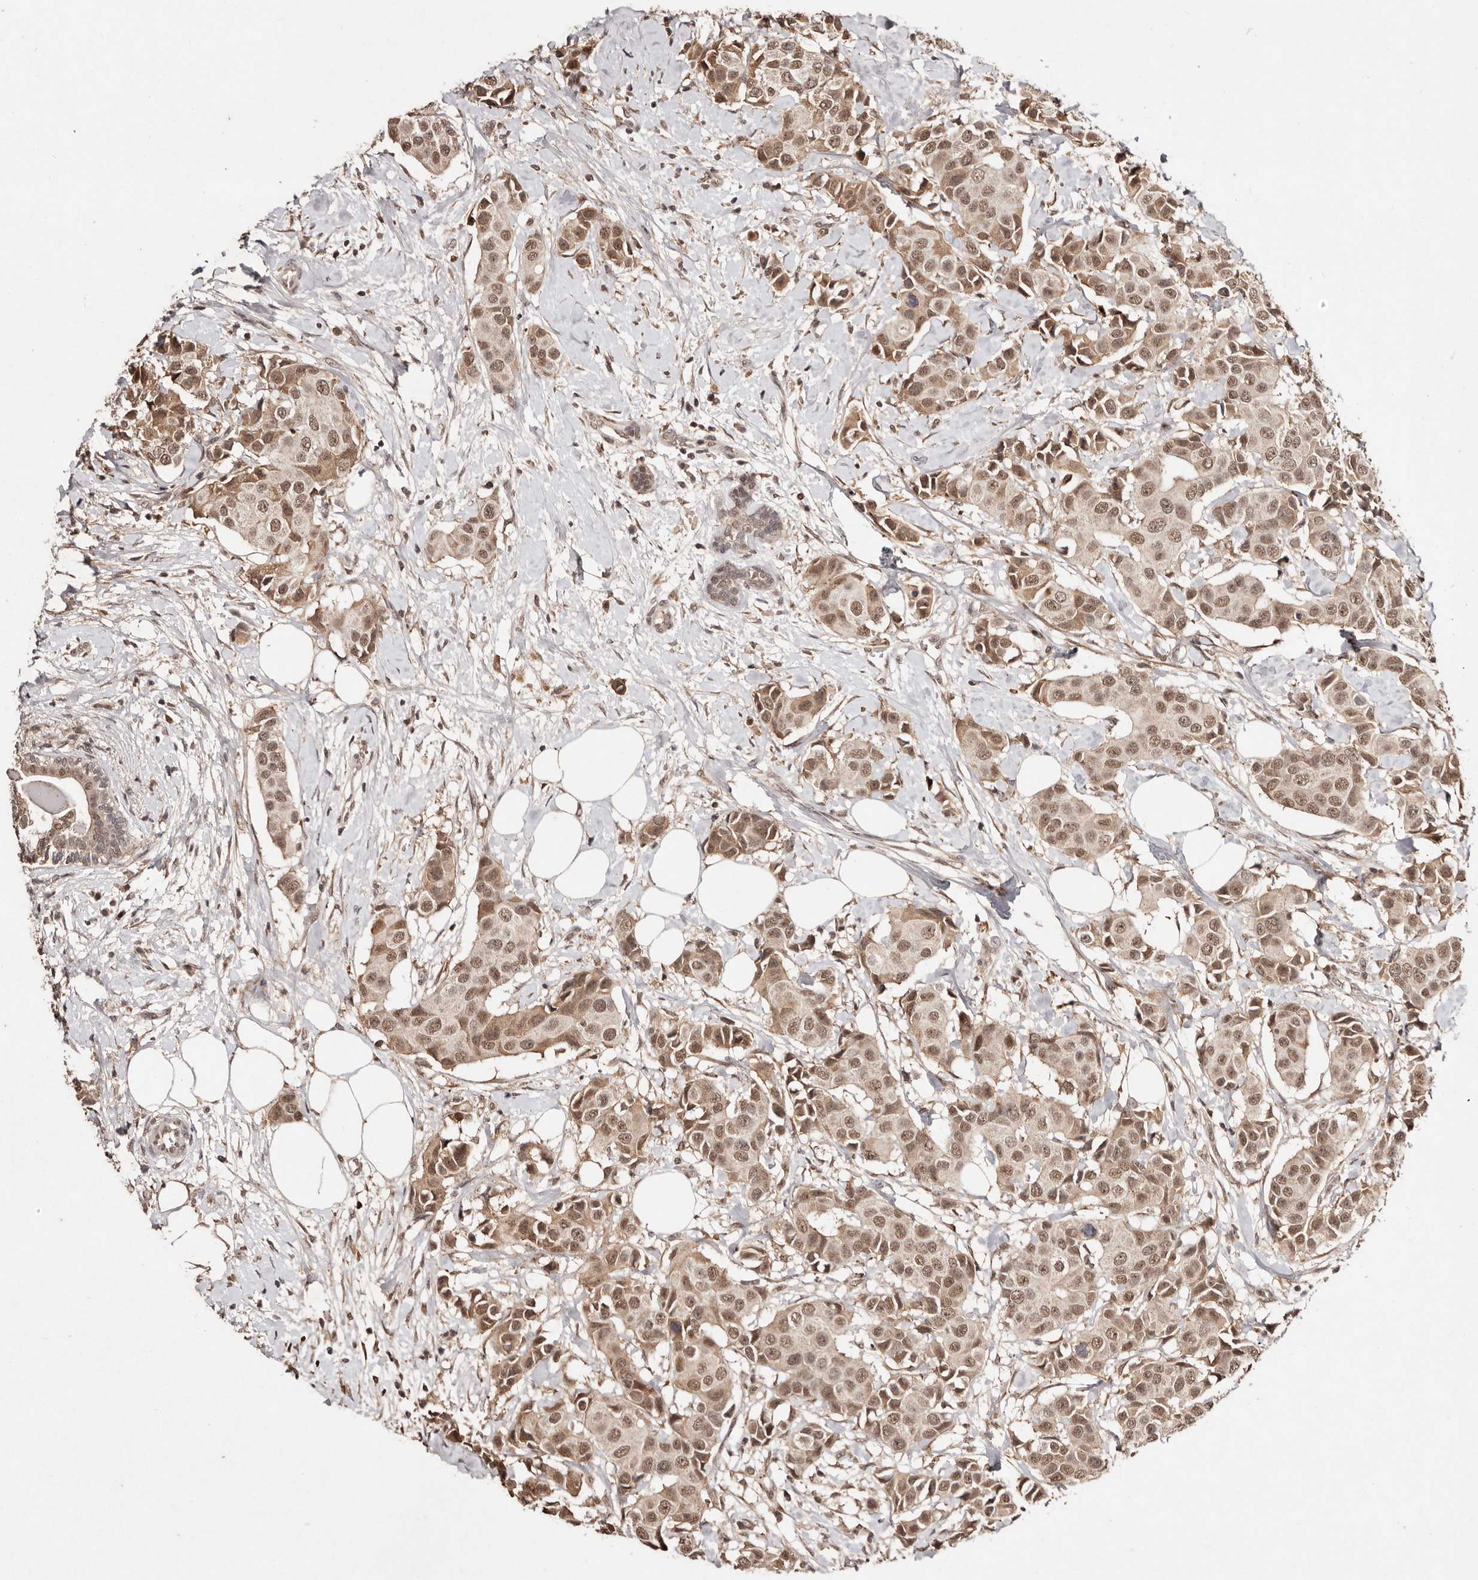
{"staining": {"intensity": "moderate", "quantity": ">75%", "location": "nuclear"}, "tissue": "breast cancer", "cell_type": "Tumor cells", "image_type": "cancer", "snomed": [{"axis": "morphology", "description": "Normal tissue, NOS"}, {"axis": "morphology", "description": "Duct carcinoma"}, {"axis": "topography", "description": "Breast"}], "caption": "High-magnification brightfield microscopy of breast infiltrating ductal carcinoma stained with DAB (brown) and counterstained with hematoxylin (blue). tumor cells exhibit moderate nuclear positivity is seen in about>75% of cells.", "gene": "BICRAL", "patient": {"sex": "female", "age": 39}}